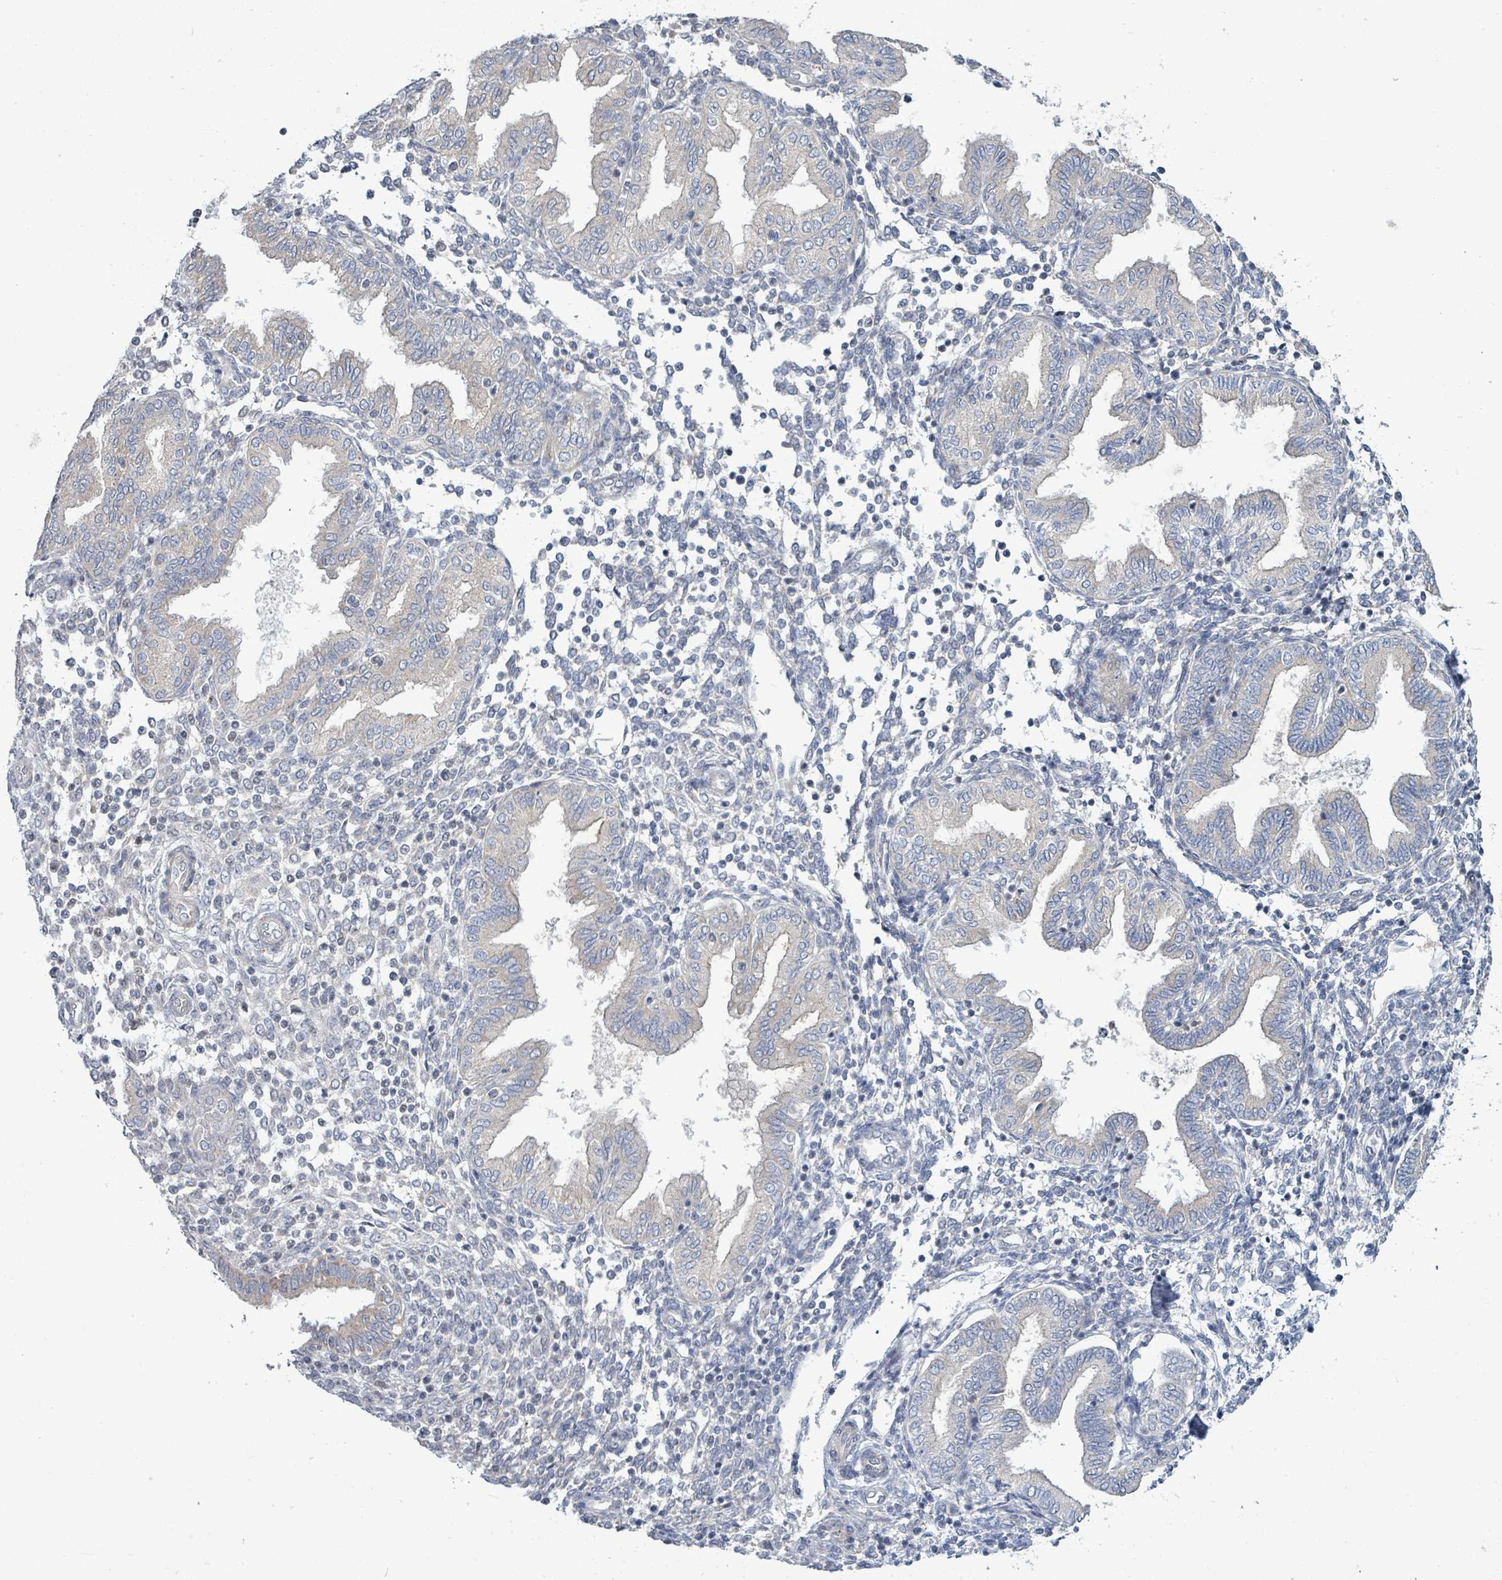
{"staining": {"intensity": "negative", "quantity": "none", "location": "none"}, "tissue": "endometrium", "cell_type": "Cells in endometrial stroma", "image_type": "normal", "snomed": [{"axis": "morphology", "description": "Normal tissue, NOS"}, {"axis": "topography", "description": "Endometrium"}], "caption": "IHC photomicrograph of unremarkable endometrium: endometrium stained with DAB shows no significant protein staining in cells in endometrial stroma.", "gene": "ZFPM1", "patient": {"sex": "female", "age": 53}}